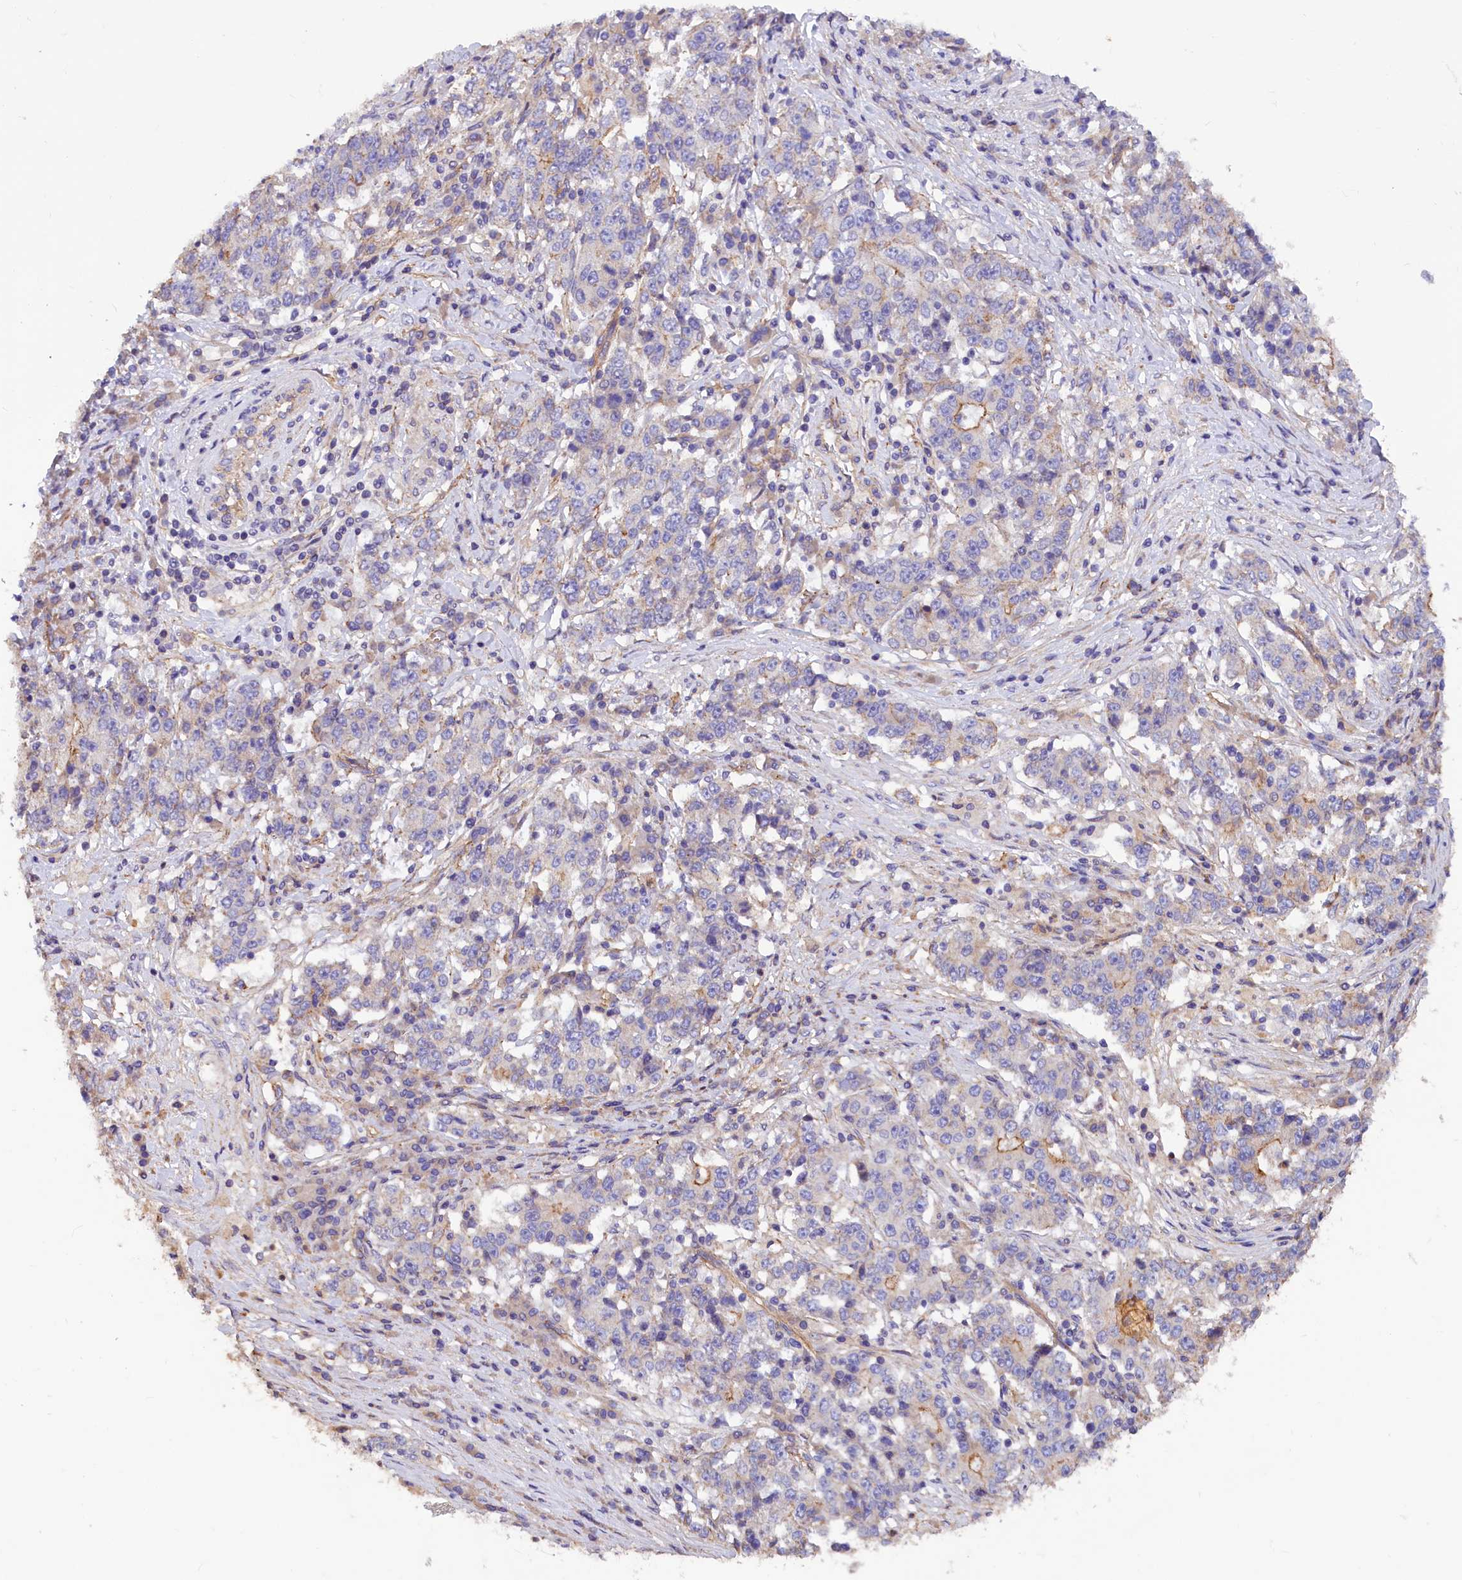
{"staining": {"intensity": "moderate", "quantity": "<25%", "location": "cytoplasmic/membranous"}, "tissue": "stomach cancer", "cell_type": "Tumor cells", "image_type": "cancer", "snomed": [{"axis": "morphology", "description": "Adenocarcinoma, NOS"}, {"axis": "topography", "description": "Stomach"}], "caption": "Immunohistochemistry of human adenocarcinoma (stomach) reveals low levels of moderate cytoplasmic/membranous expression in about <25% of tumor cells.", "gene": "ERMARD", "patient": {"sex": "male", "age": 59}}